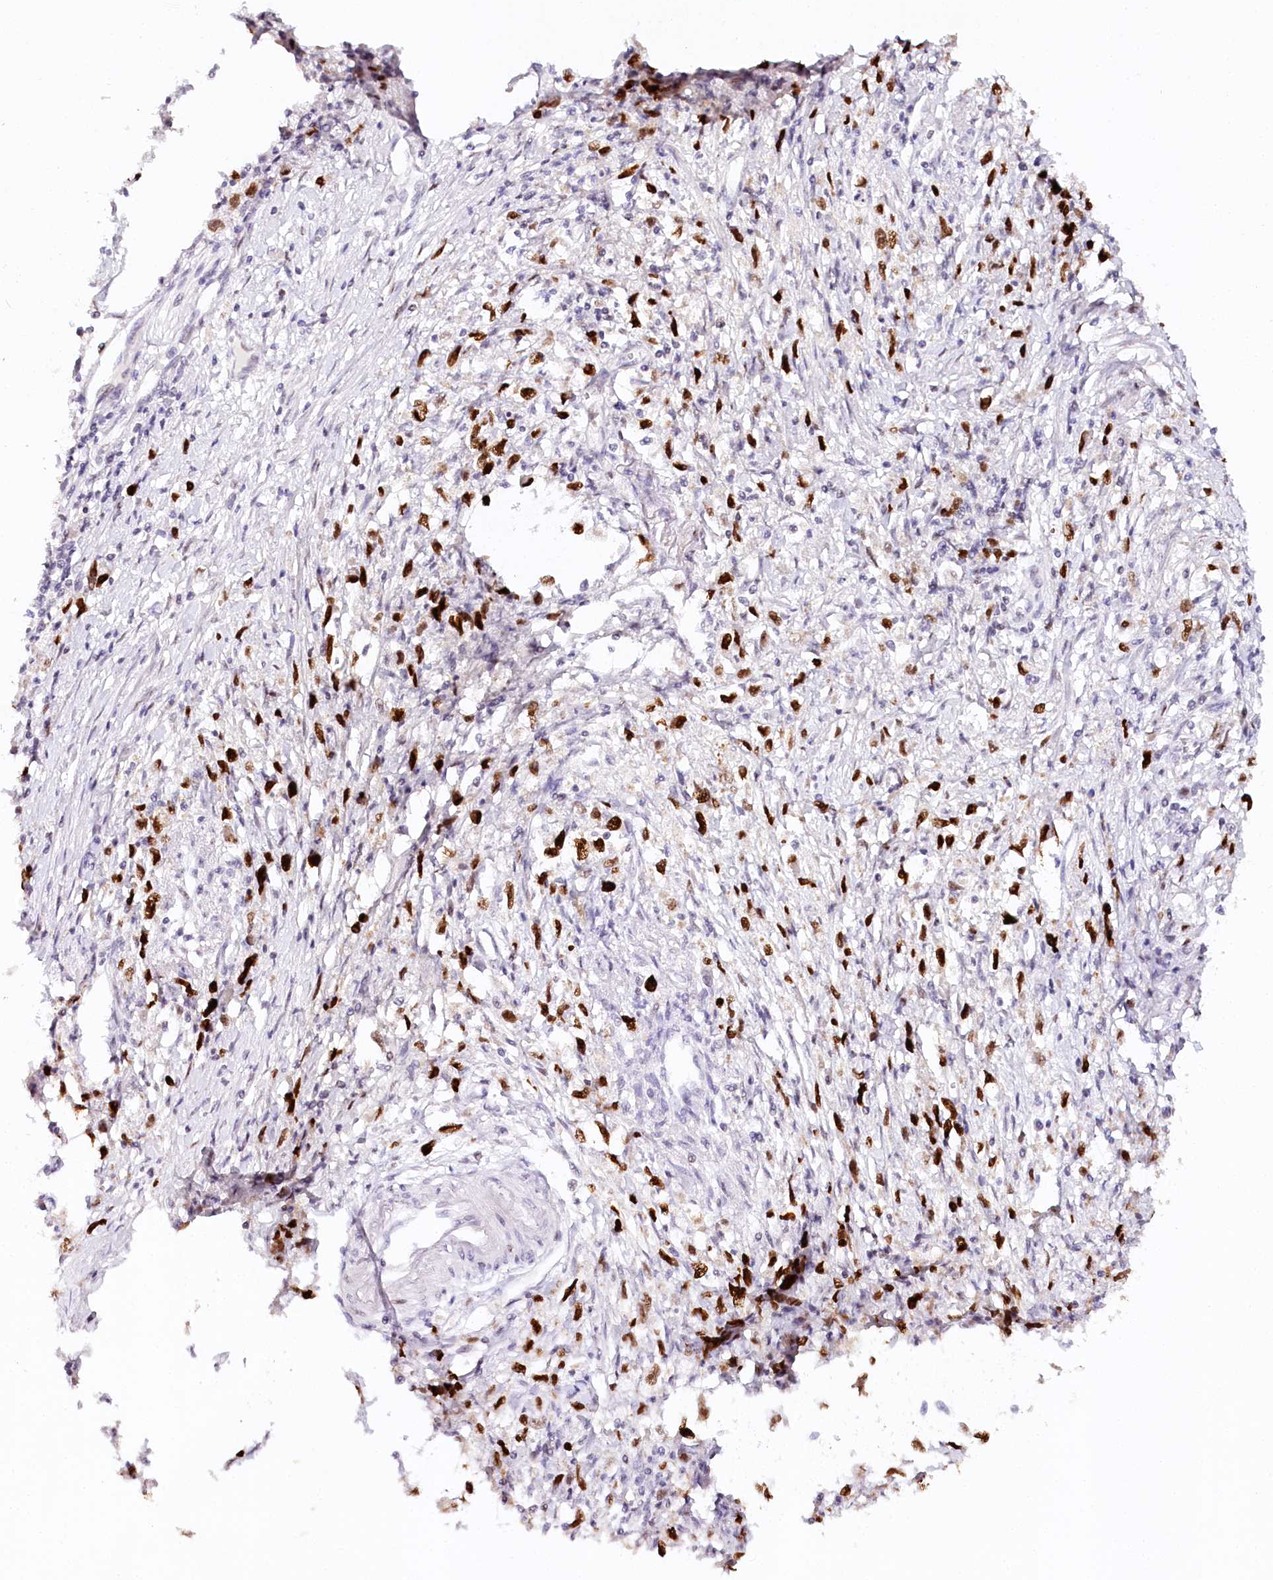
{"staining": {"intensity": "strong", "quantity": ">75%", "location": "nuclear"}, "tissue": "stomach cancer", "cell_type": "Tumor cells", "image_type": "cancer", "snomed": [{"axis": "morphology", "description": "Adenocarcinoma, NOS"}, {"axis": "topography", "description": "Stomach"}], "caption": "Approximately >75% of tumor cells in adenocarcinoma (stomach) demonstrate strong nuclear protein expression as visualized by brown immunohistochemical staining.", "gene": "TP53", "patient": {"sex": "female", "age": 59}}